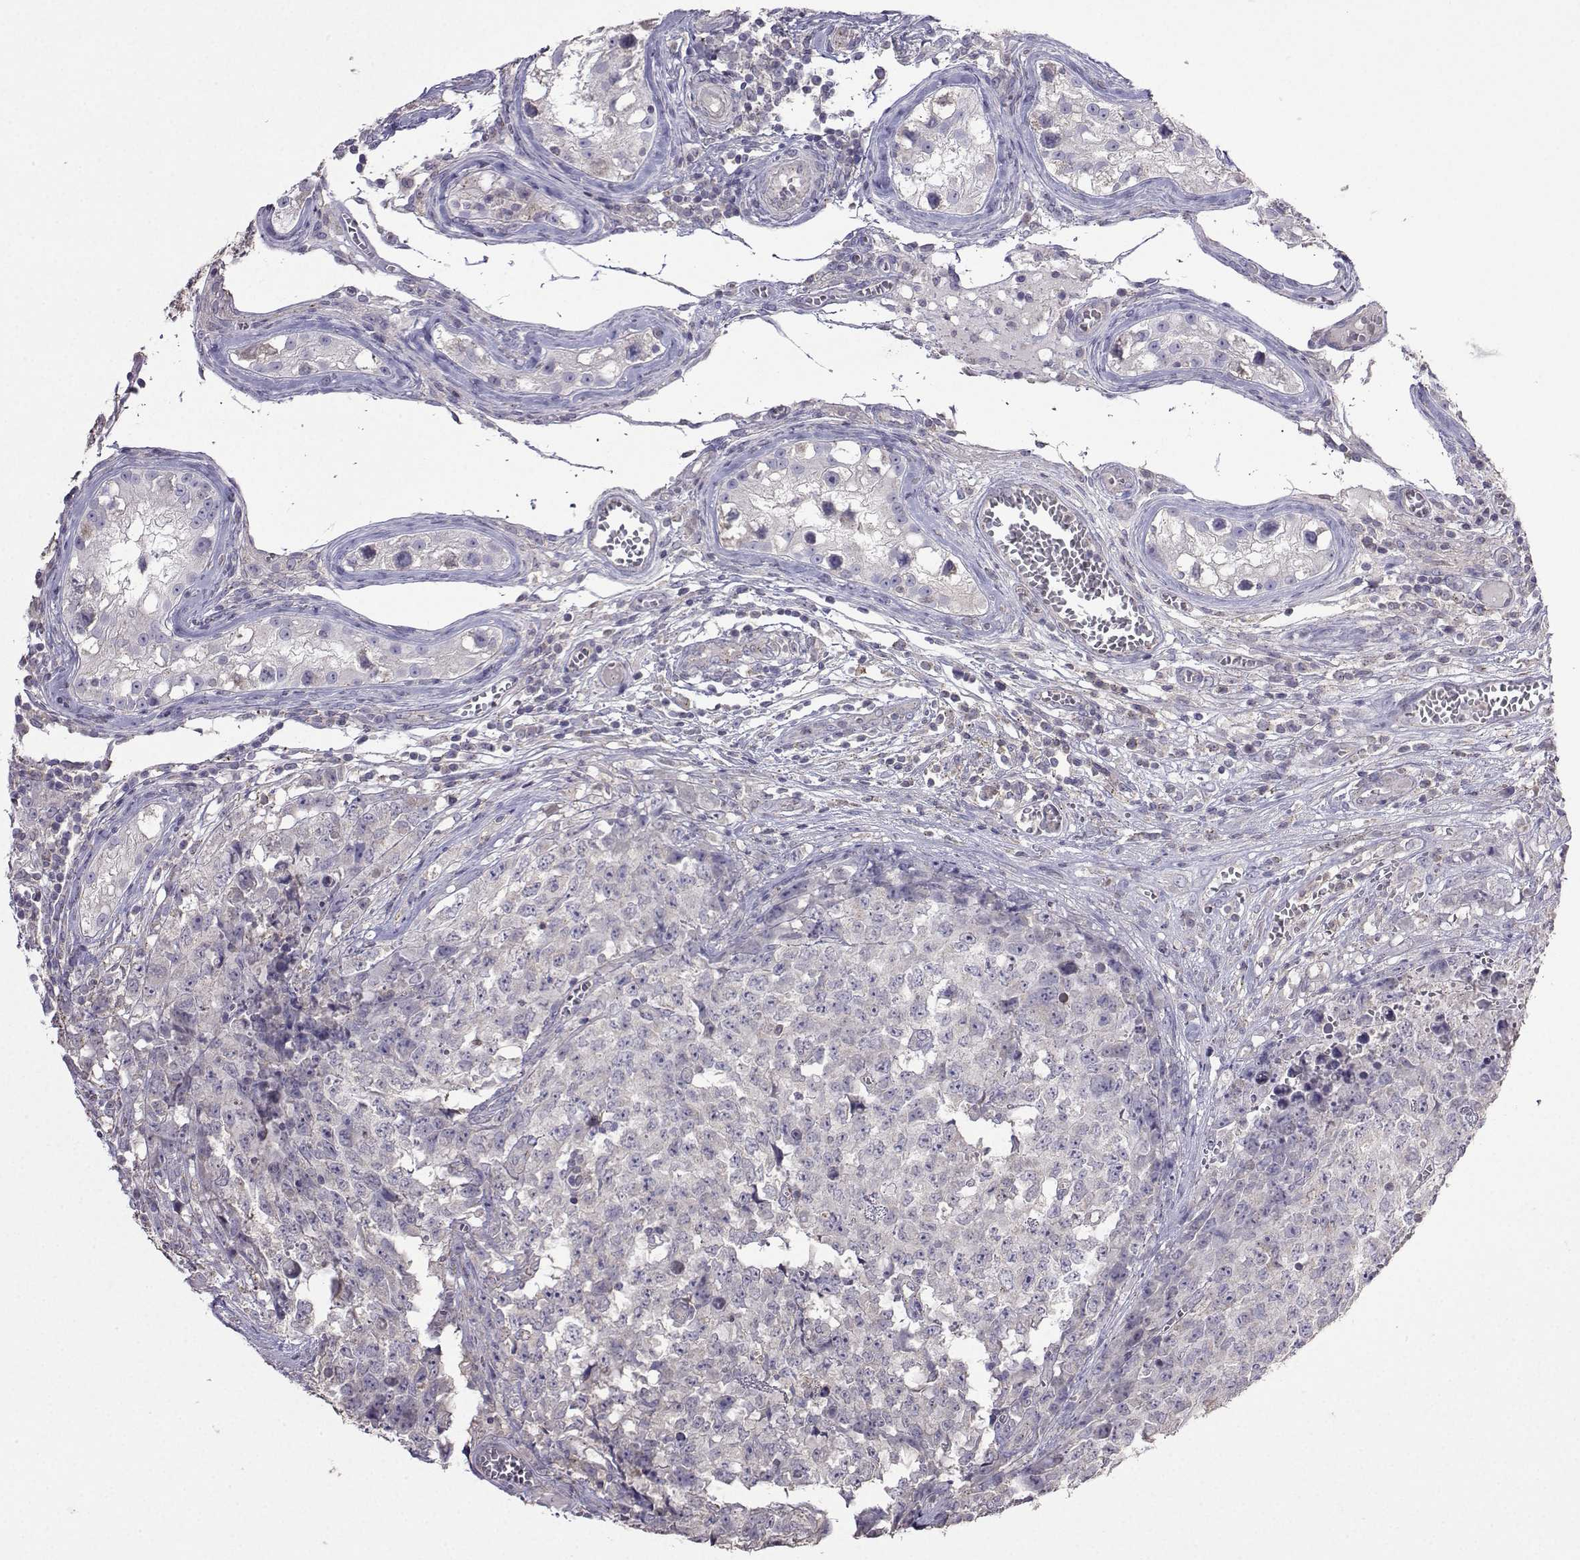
{"staining": {"intensity": "negative", "quantity": "none", "location": "none"}, "tissue": "testis cancer", "cell_type": "Tumor cells", "image_type": "cancer", "snomed": [{"axis": "morphology", "description": "Carcinoma, Embryonal, NOS"}, {"axis": "topography", "description": "Testis"}], "caption": "DAB immunohistochemical staining of testis cancer (embryonal carcinoma) demonstrates no significant expression in tumor cells.", "gene": "FCAMR", "patient": {"sex": "male", "age": 23}}